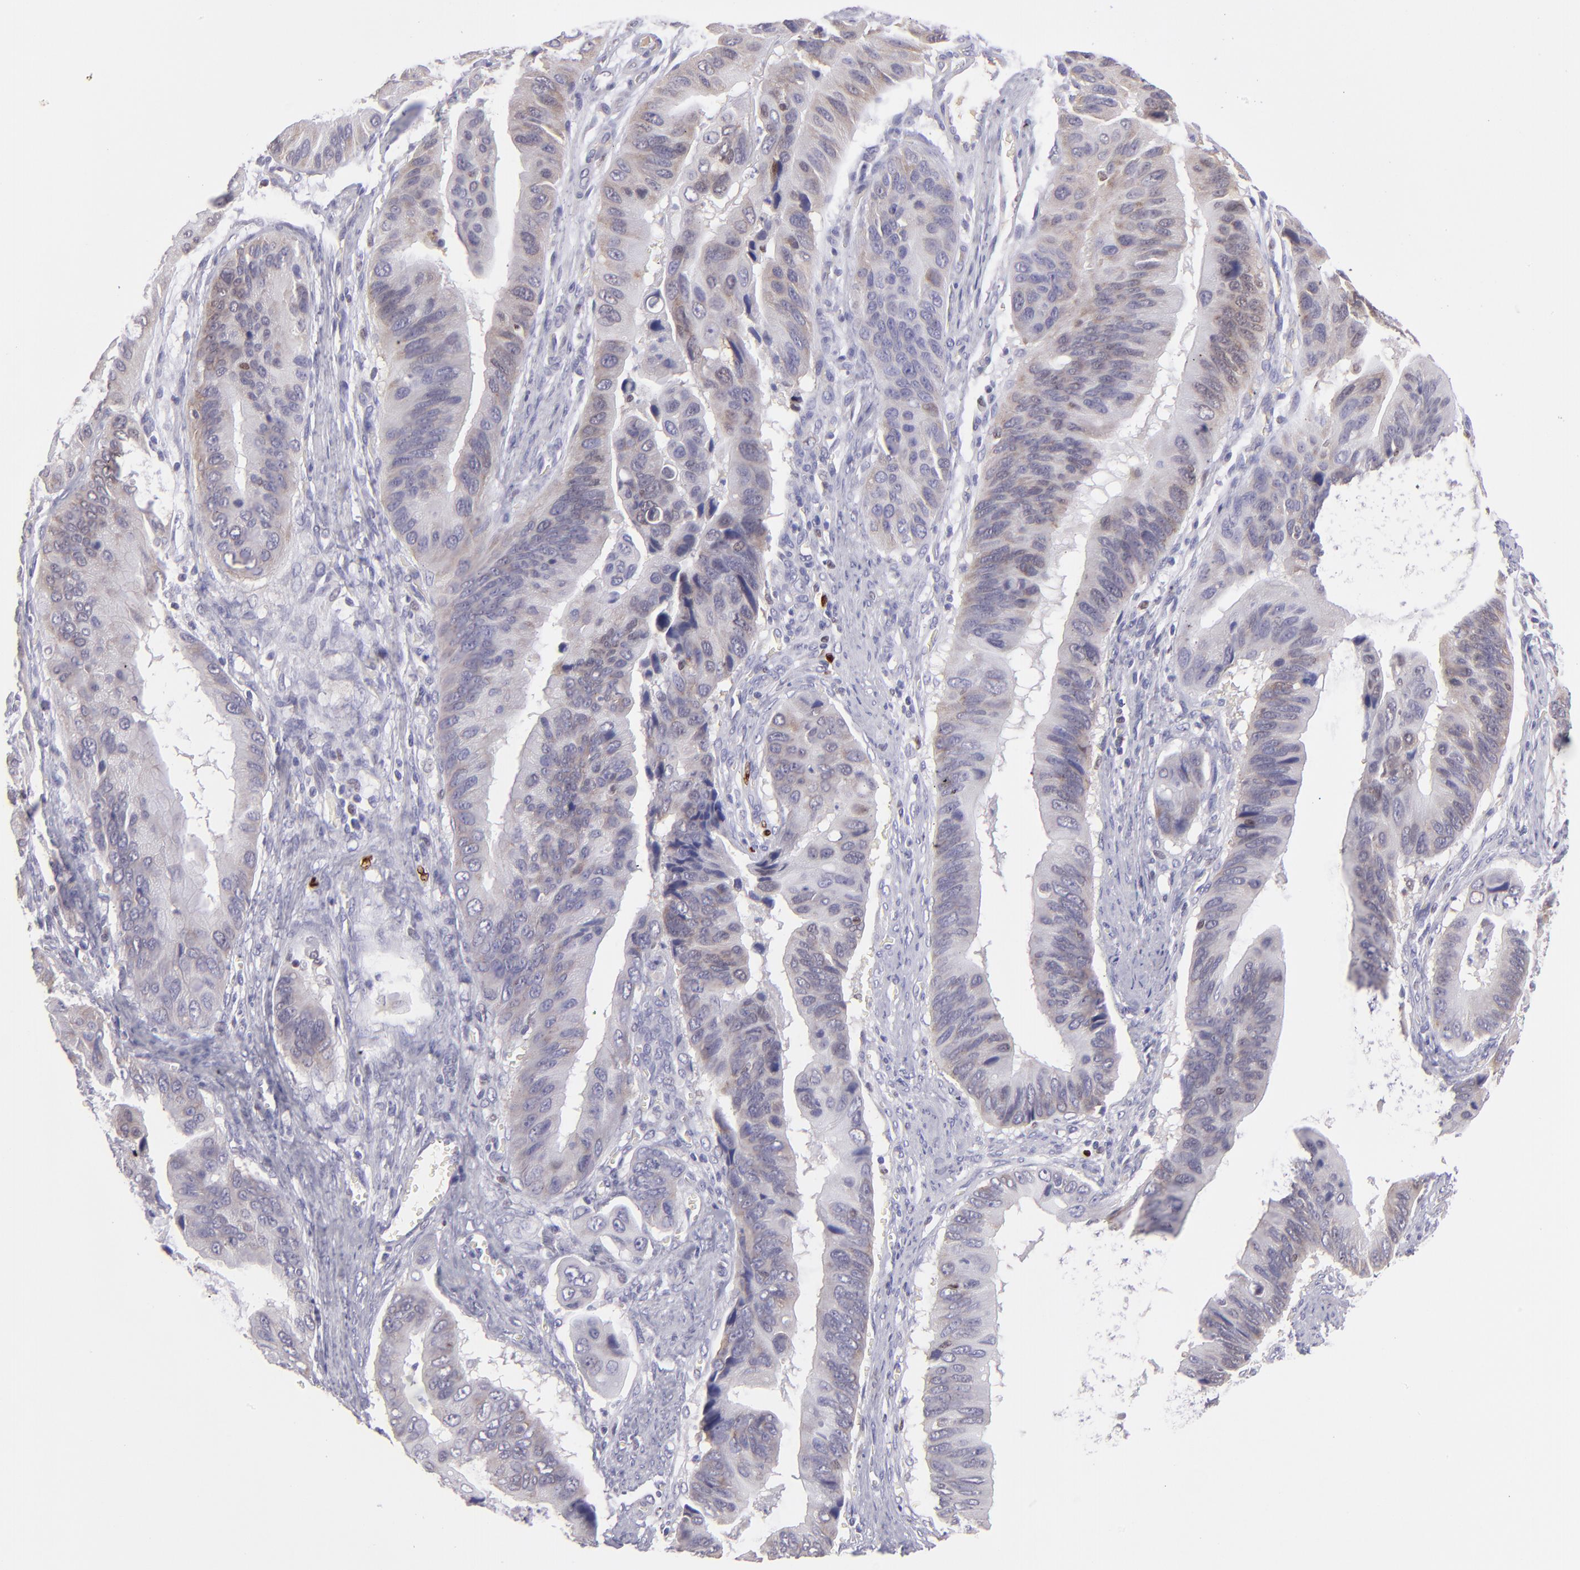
{"staining": {"intensity": "weak", "quantity": "25%-75%", "location": "cytoplasmic/membranous"}, "tissue": "stomach cancer", "cell_type": "Tumor cells", "image_type": "cancer", "snomed": [{"axis": "morphology", "description": "Adenocarcinoma, NOS"}, {"axis": "topography", "description": "Stomach, upper"}], "caption": "Weak cytoplasmic/membranous expression is identified in approximately 25%-75% of tumor cells in adenocarcinoma (stomach).", "gene": "IRF8", "patient": {"sex": "male", "age": 80}}